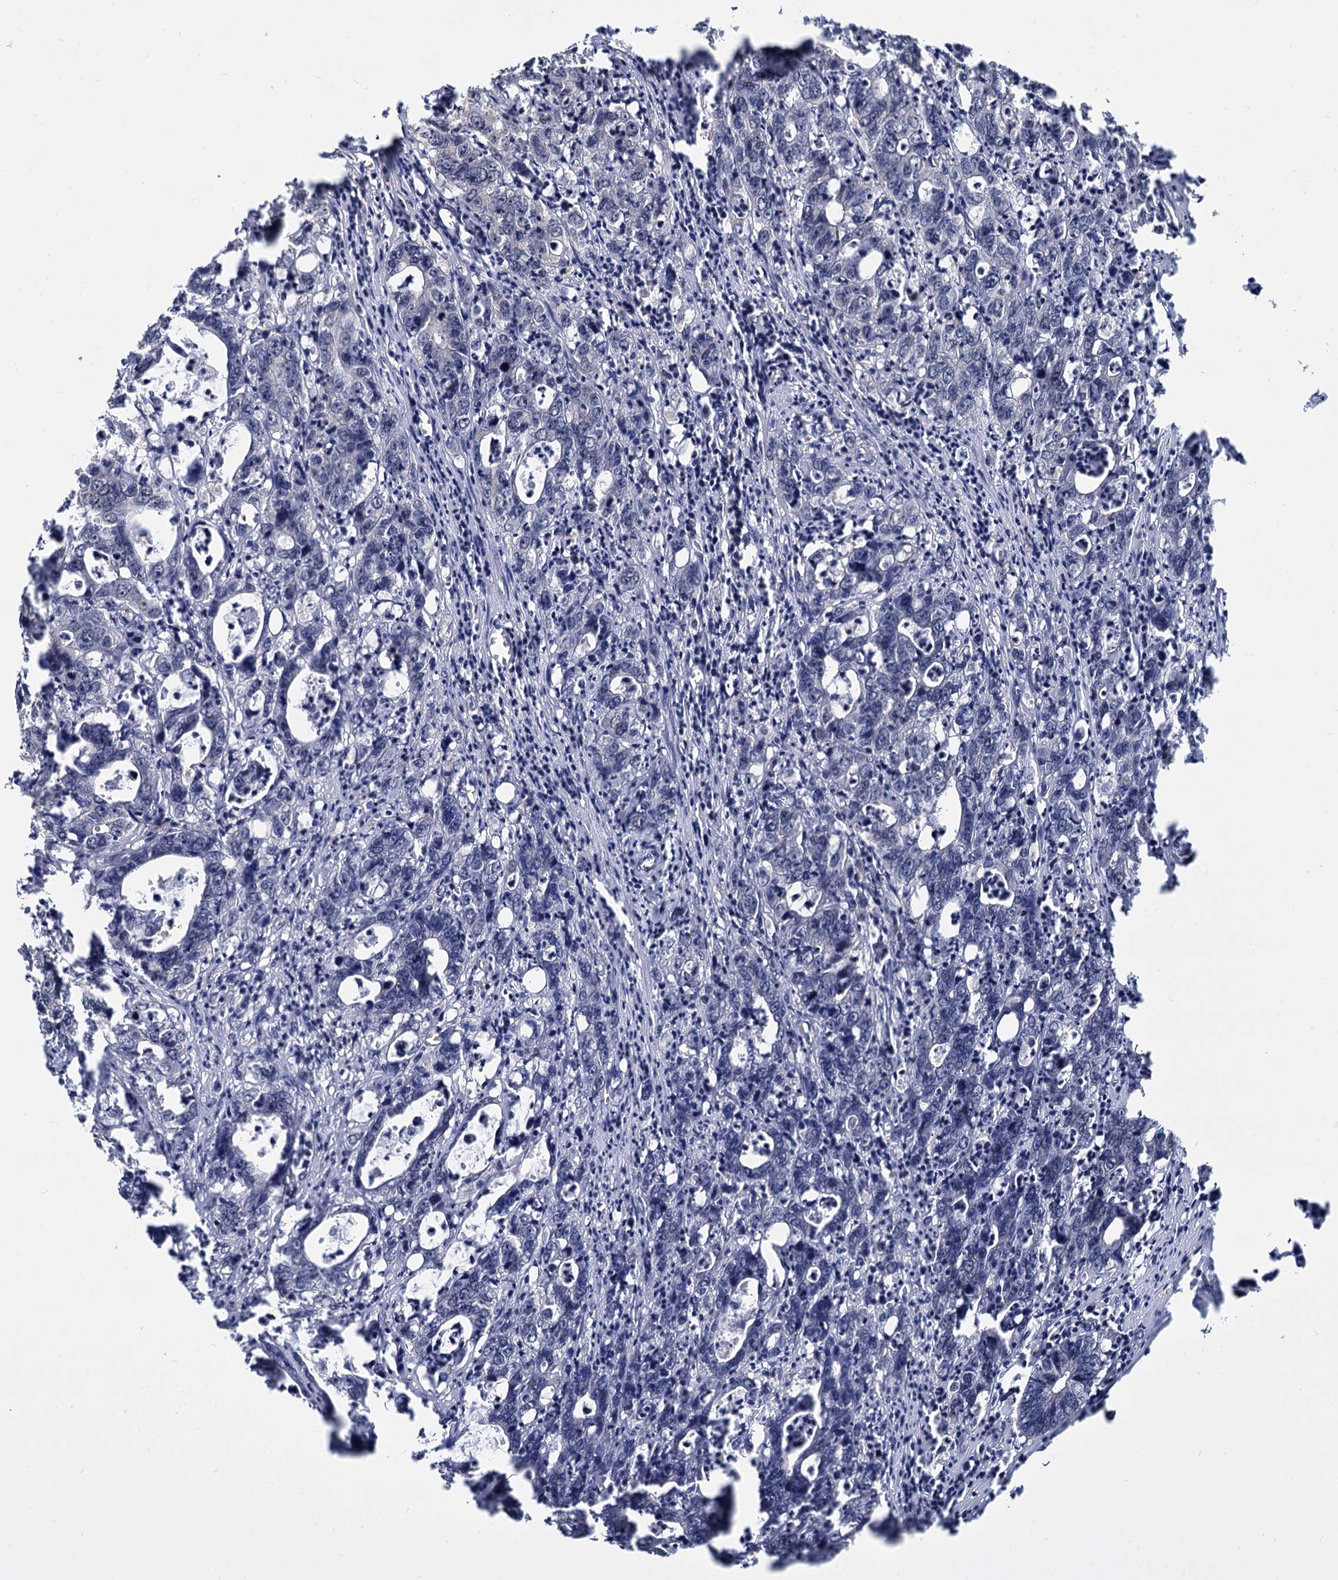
{"staining": {"intensity": "negative", "quantity": "none", "location": "none"}, "tissue": "colorectal cancer", "cell_type": "Tumor cells", "image_type": "cancer", "snomed": [{"axis": "morphology", "description": "Adenocarcinoma, NOS"}, {"axis": "topography", "description": "Colon"}], "caption": "IHC of colorectal cancer (adenocarcinoma) shows no expression in tumor cells.", "gene": "PSMD4", "patient": {"sex": "female", "age": 75}}